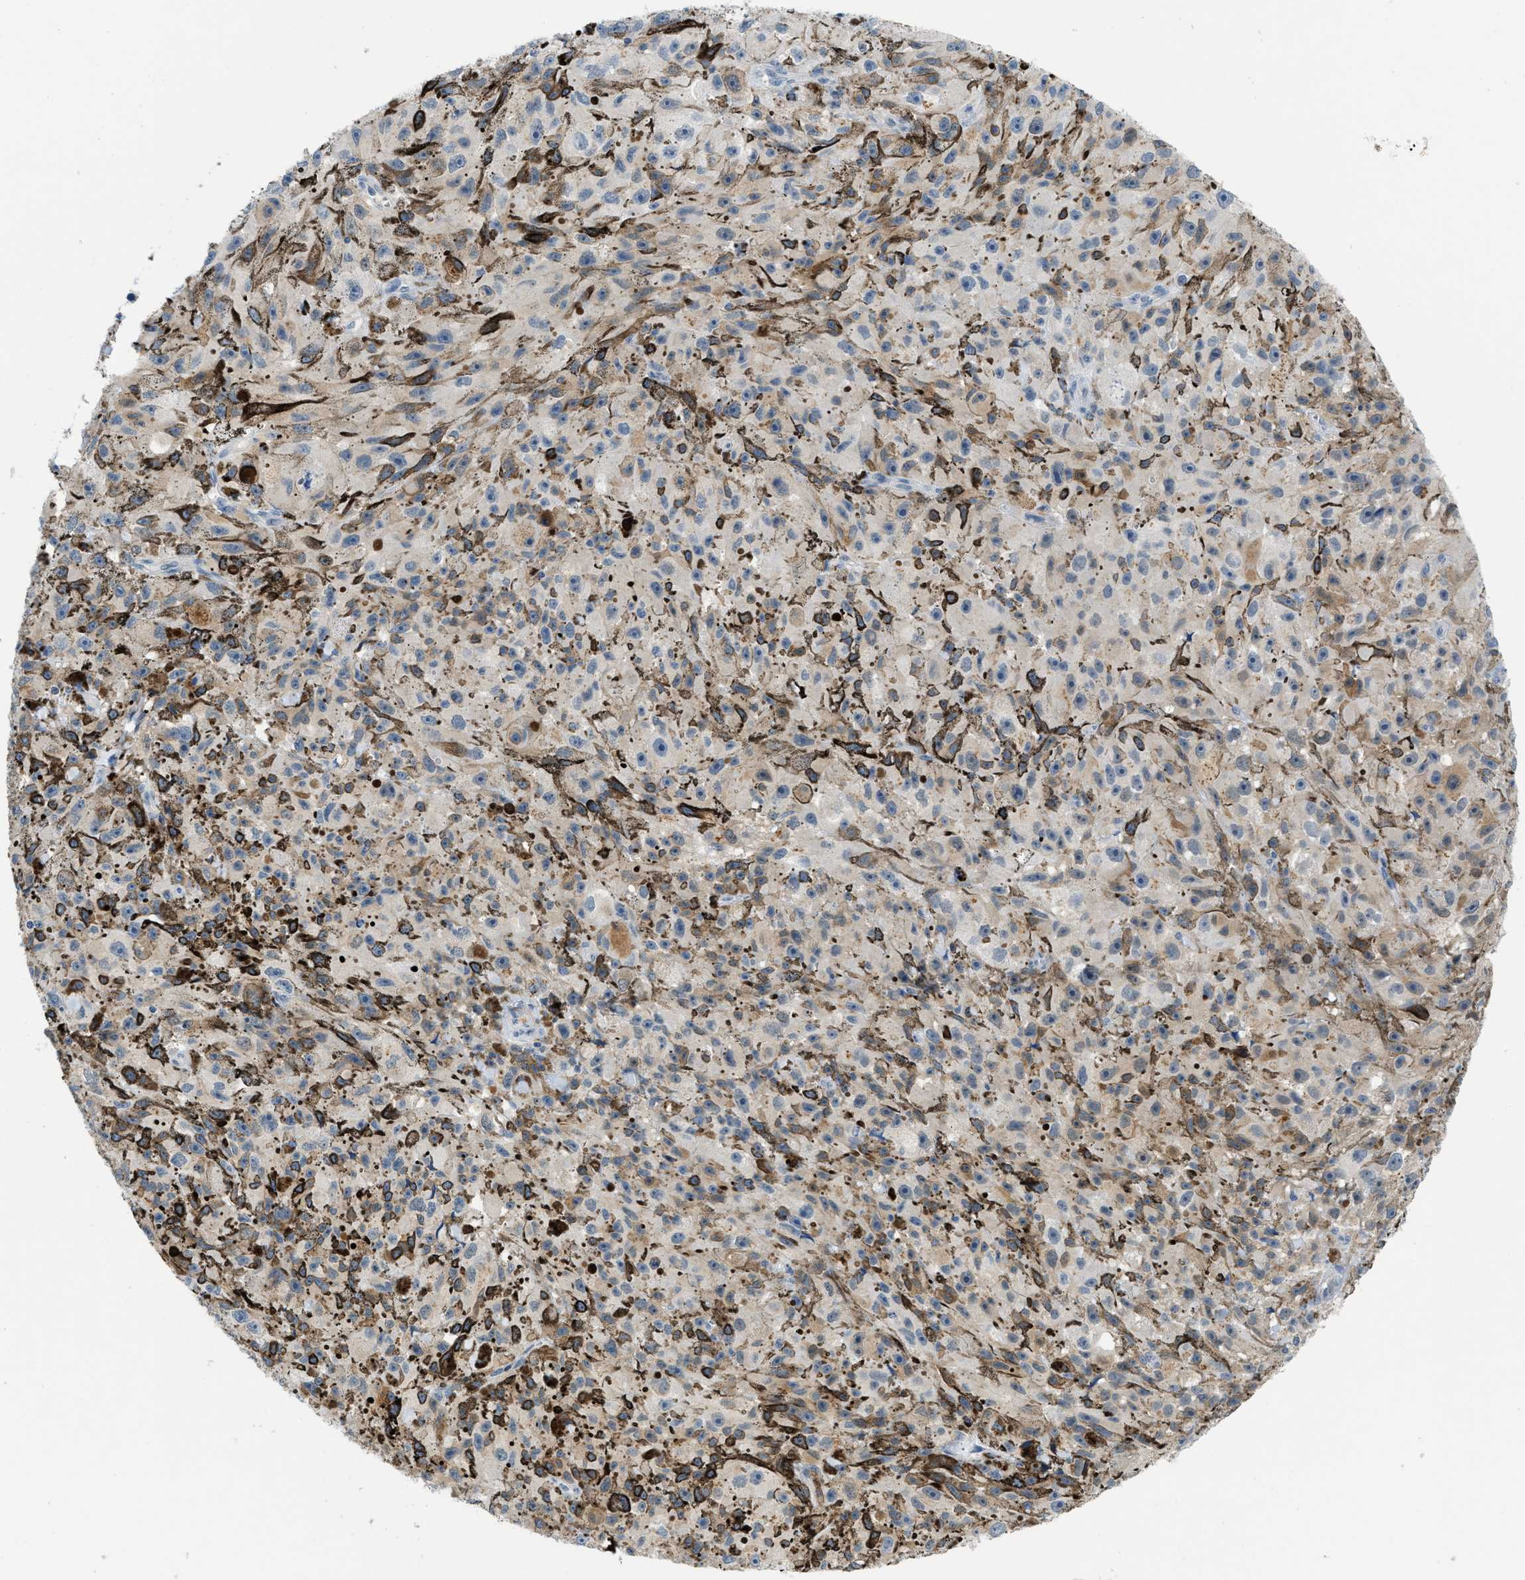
{"staining": {"intensity": "weak", "quantity": "<25%", "location": "cytoplasmic/membranous"}, "tissue": "melanoma", "cell_type": "Tumor cells", "image_type": "cancer", "snomed": [{"axis": "morphology", "description": "Malignant melanoma, NOS"}, {"axis": "topography", "description": "Skin"}], "caption": "Immunohistochemical staining of malignant melanoma demonstrates no significant positivity in tumor cells. (DAB immunohistochemistry, high magnification).", "gene": "PSAT1", "patient": {"sex": "female", "age": 104}}